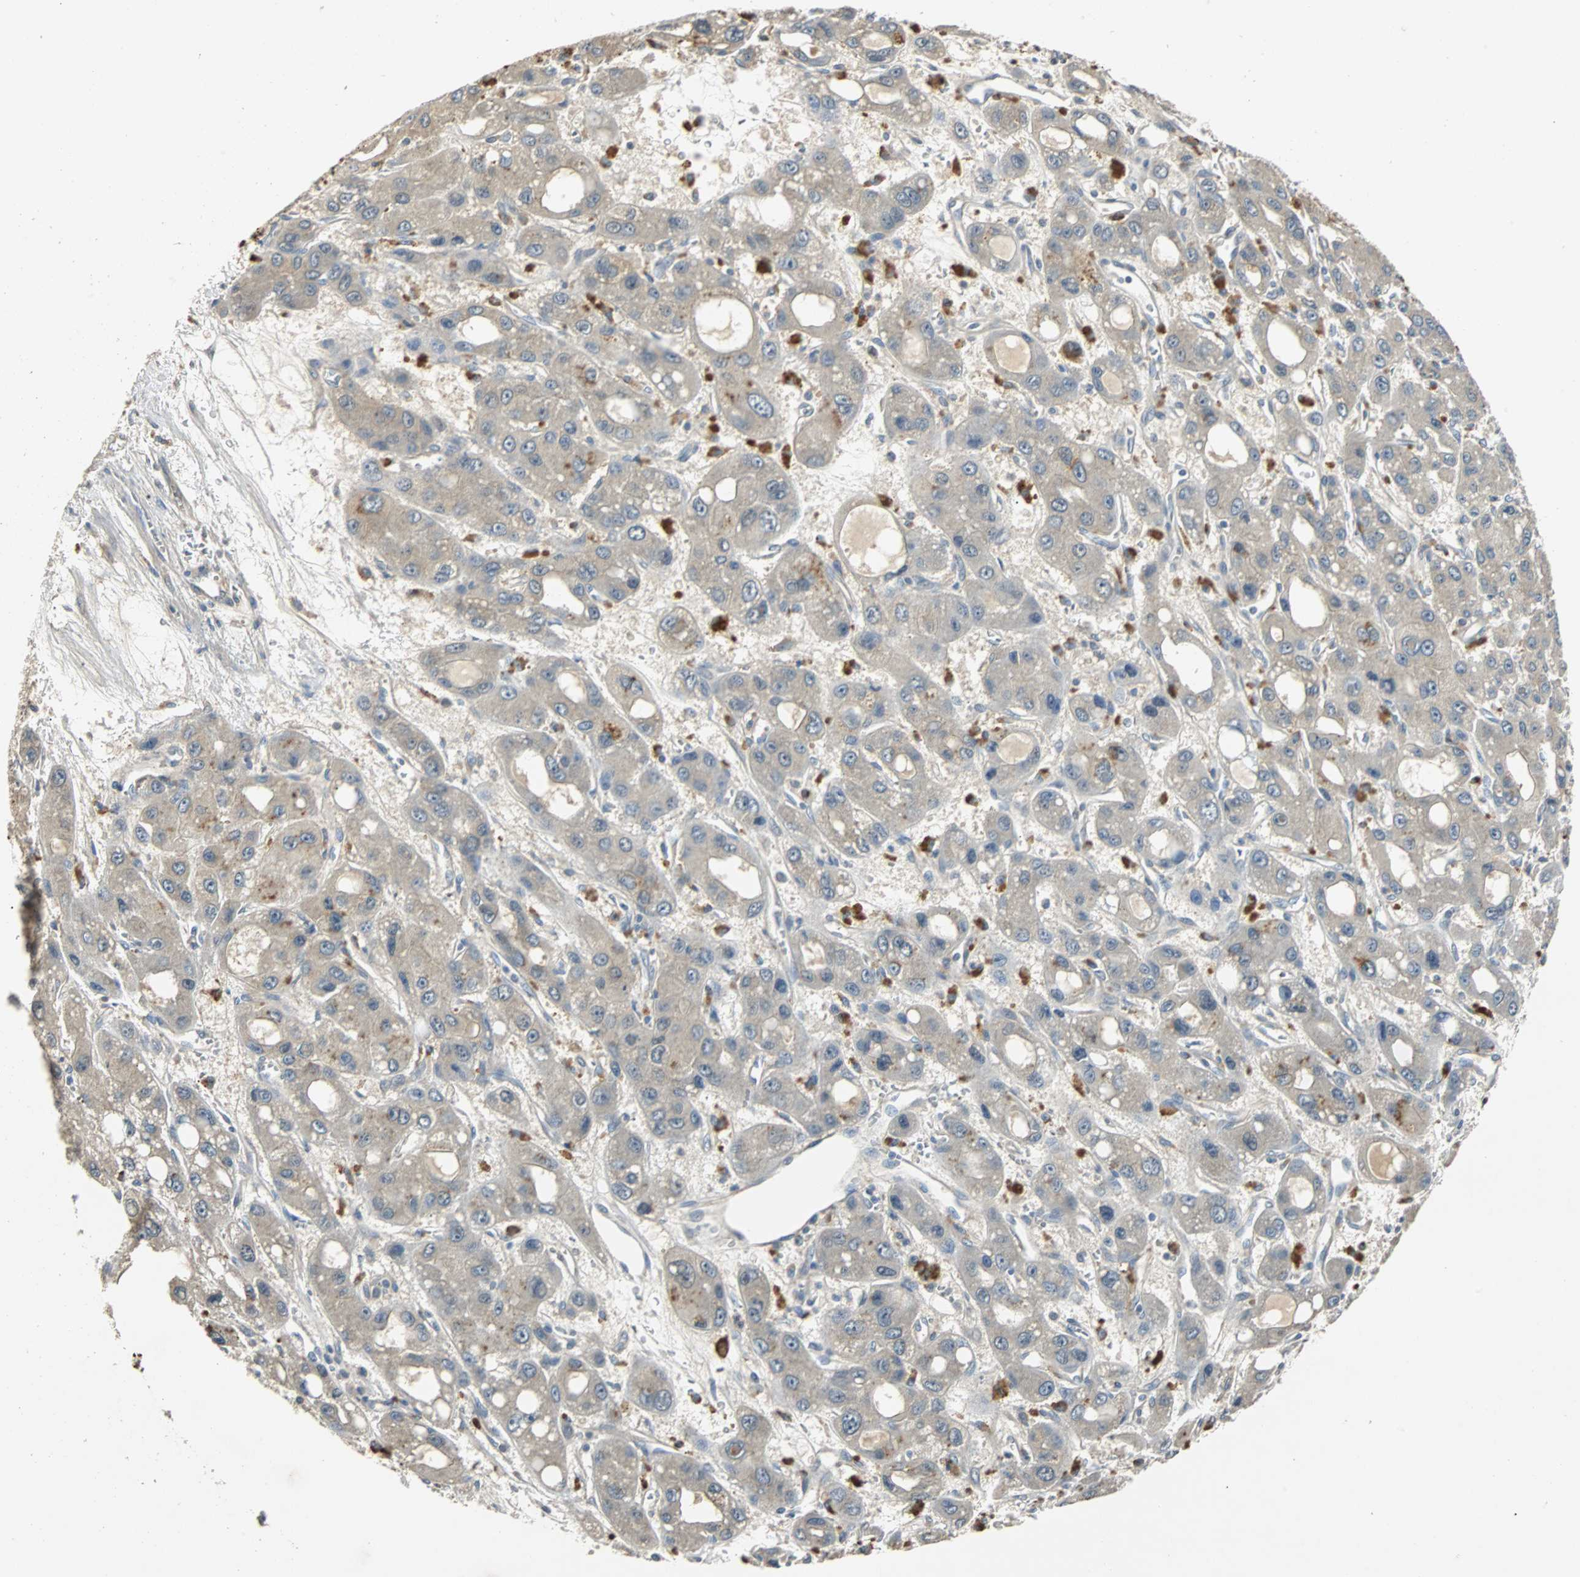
{"staining": {"intensity": "weak", "quantity": "25%-75%", "location": "cytoplasmic/membranous"}, "tissue": "liver cancer", "cell_type": "Tumor cells", "image_type": "cancer", "snomed": [{"axis": "morphology", "description": "Carcinoma, Hepatocellular, NOS"}, {"axis": "topography", "description": "Liver"}], "caption": "DAB immunohistochemical staining of liver cancer displays weak cytoplasmic/membranous protein expression in about 25%-75% of tumor cells.", "gene": "ABHD2", "patient": {"sex": "male", "age": 55}}